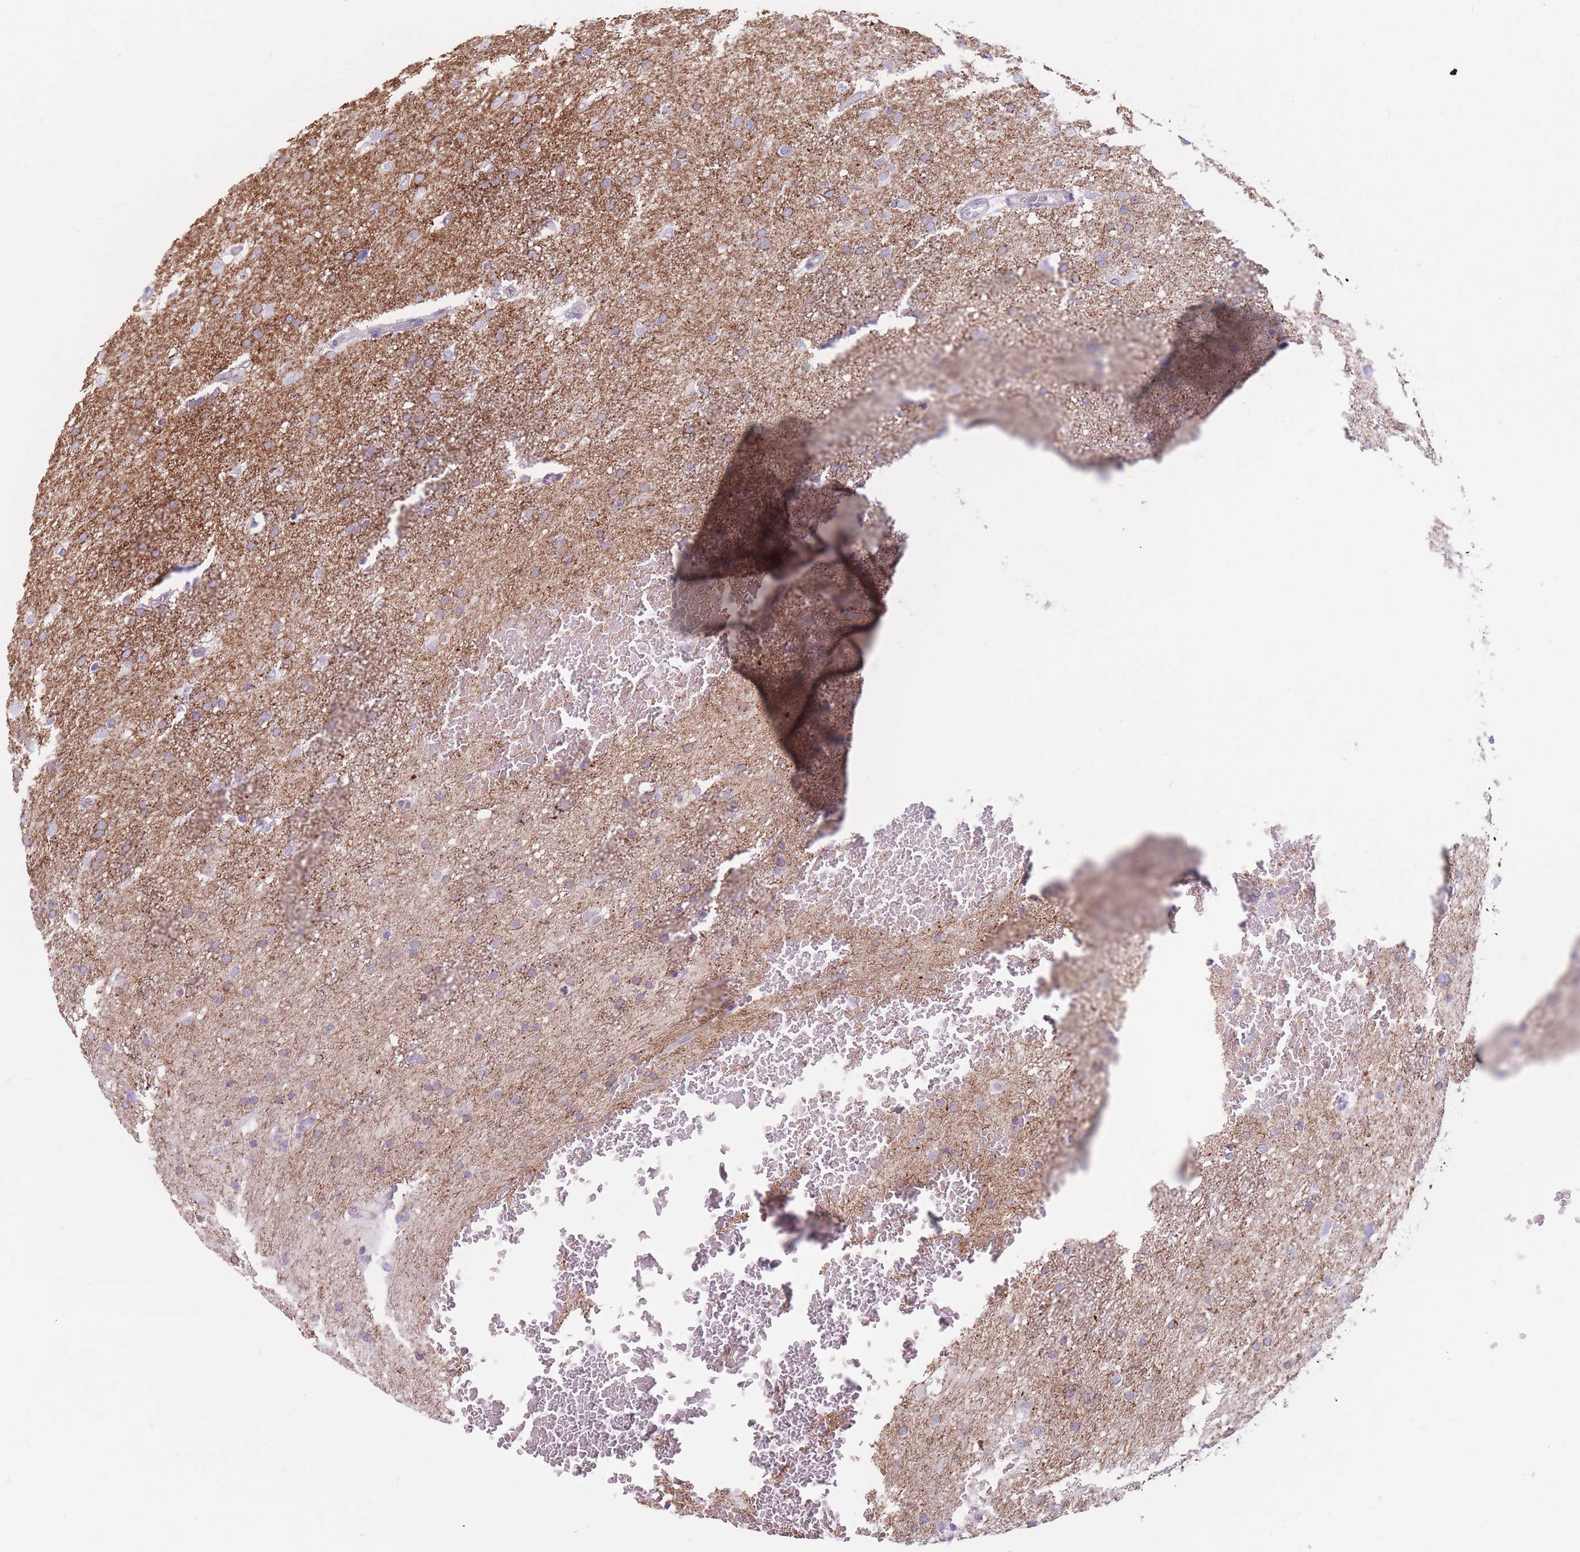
{"staining": {"intensity": "negative", "quantity": "none", "location": "none"}, "tissue": "glioma", "cell_type": "Tumor cells", "image_type": "cancer", "snomed": [{"axis": "morphology", "description": "Glioma, malignant, High grade"}, {"axis": "topography", "description": "Cerebral cortex"}], "caption": "Immunohistochemistry micrograph of neoplastic tissue: glioma stained with DAB (3,3'-diaminobenzidine) displays no significant protein positivity in tumor cells.", "gene": "PNMA3", "patient": {"sex": "female", "age": 36}}